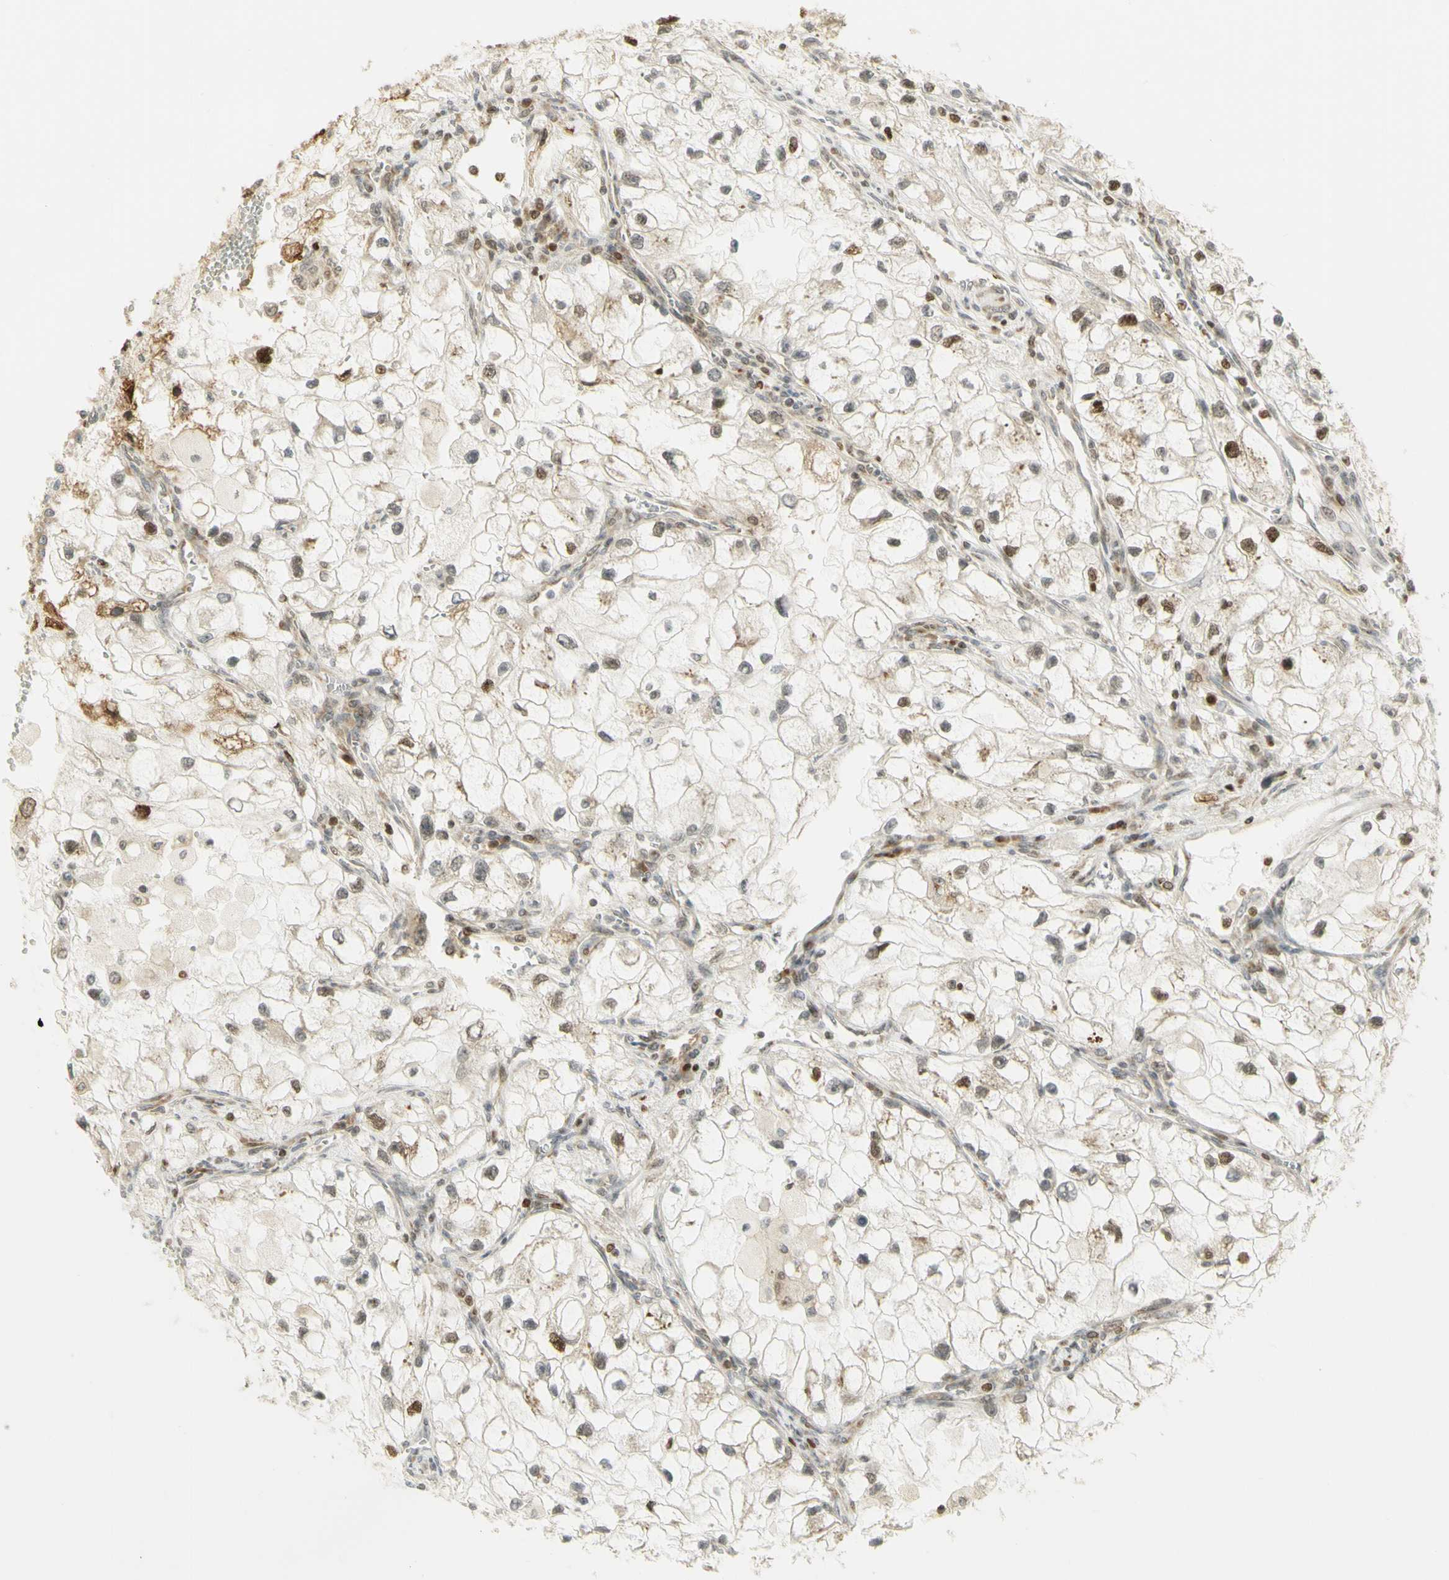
{"staining": {"intensity": "moderate", "quantity": "<25%", "location": "cytoplasmic/membranous,nuclear"}, "tissue": "renal cancer", "cell_type": "Tumor cells", "image_type": "cancer", "snomed": [{"axis": "morphology", "description": "Adenocarcinoma, NOS"}, {"axis": "topography", "description": "Kidney"}], "caption": "Moderate cytoplasmic/membranous and nuclear protein expression is seen in approximately <25% of tumor cells in renal adenocarcinoma.", "gene": "KIF11", "patient": {"sex": "female", "age": 70}}